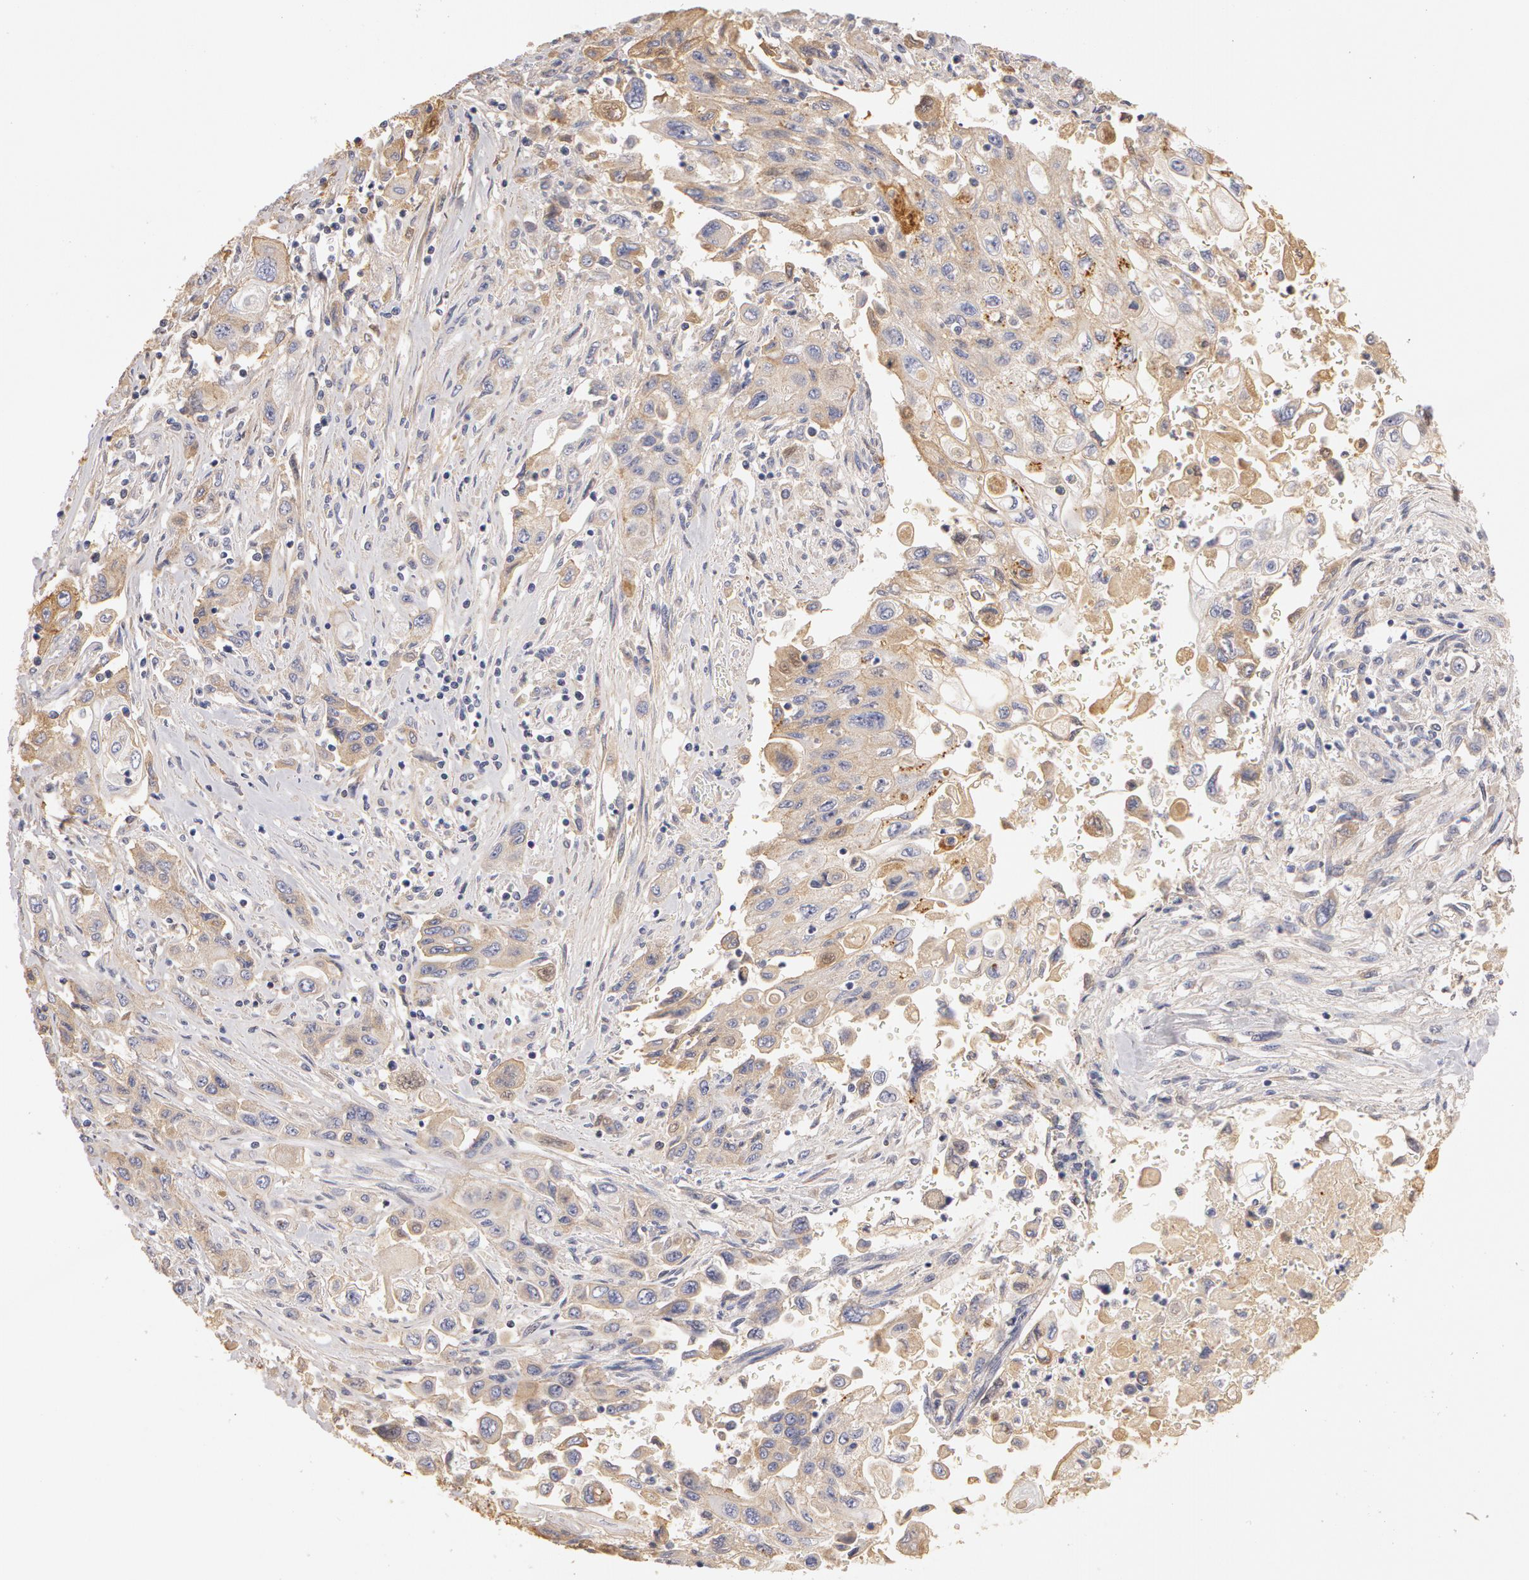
{"staining": {"intensity": "weak", "quantity": ">75%", "location": "cytoplasmic/membranous"}, "tissue": "pancreatic cancer", "cell_type": "Tumor cells", "image_type": "cancer", "snomed": [{"axis": "morphology", "description": "Adenocarcinoma, NOS"}, {"axis": "topography", "description": "Pancreas"}], "caption": "IHC micrograph of neoplastic tissue: human pancreatic adenocarcinoma stained using immunohistochemistry reveals low levels of weak protein expression localized specifically in the cytoplasmic/membranous of tumor cells, appearing as a cytoplasmic/membranous brown color.", "gene": "TF", "patient": {"sex": "male", "age": 70}}